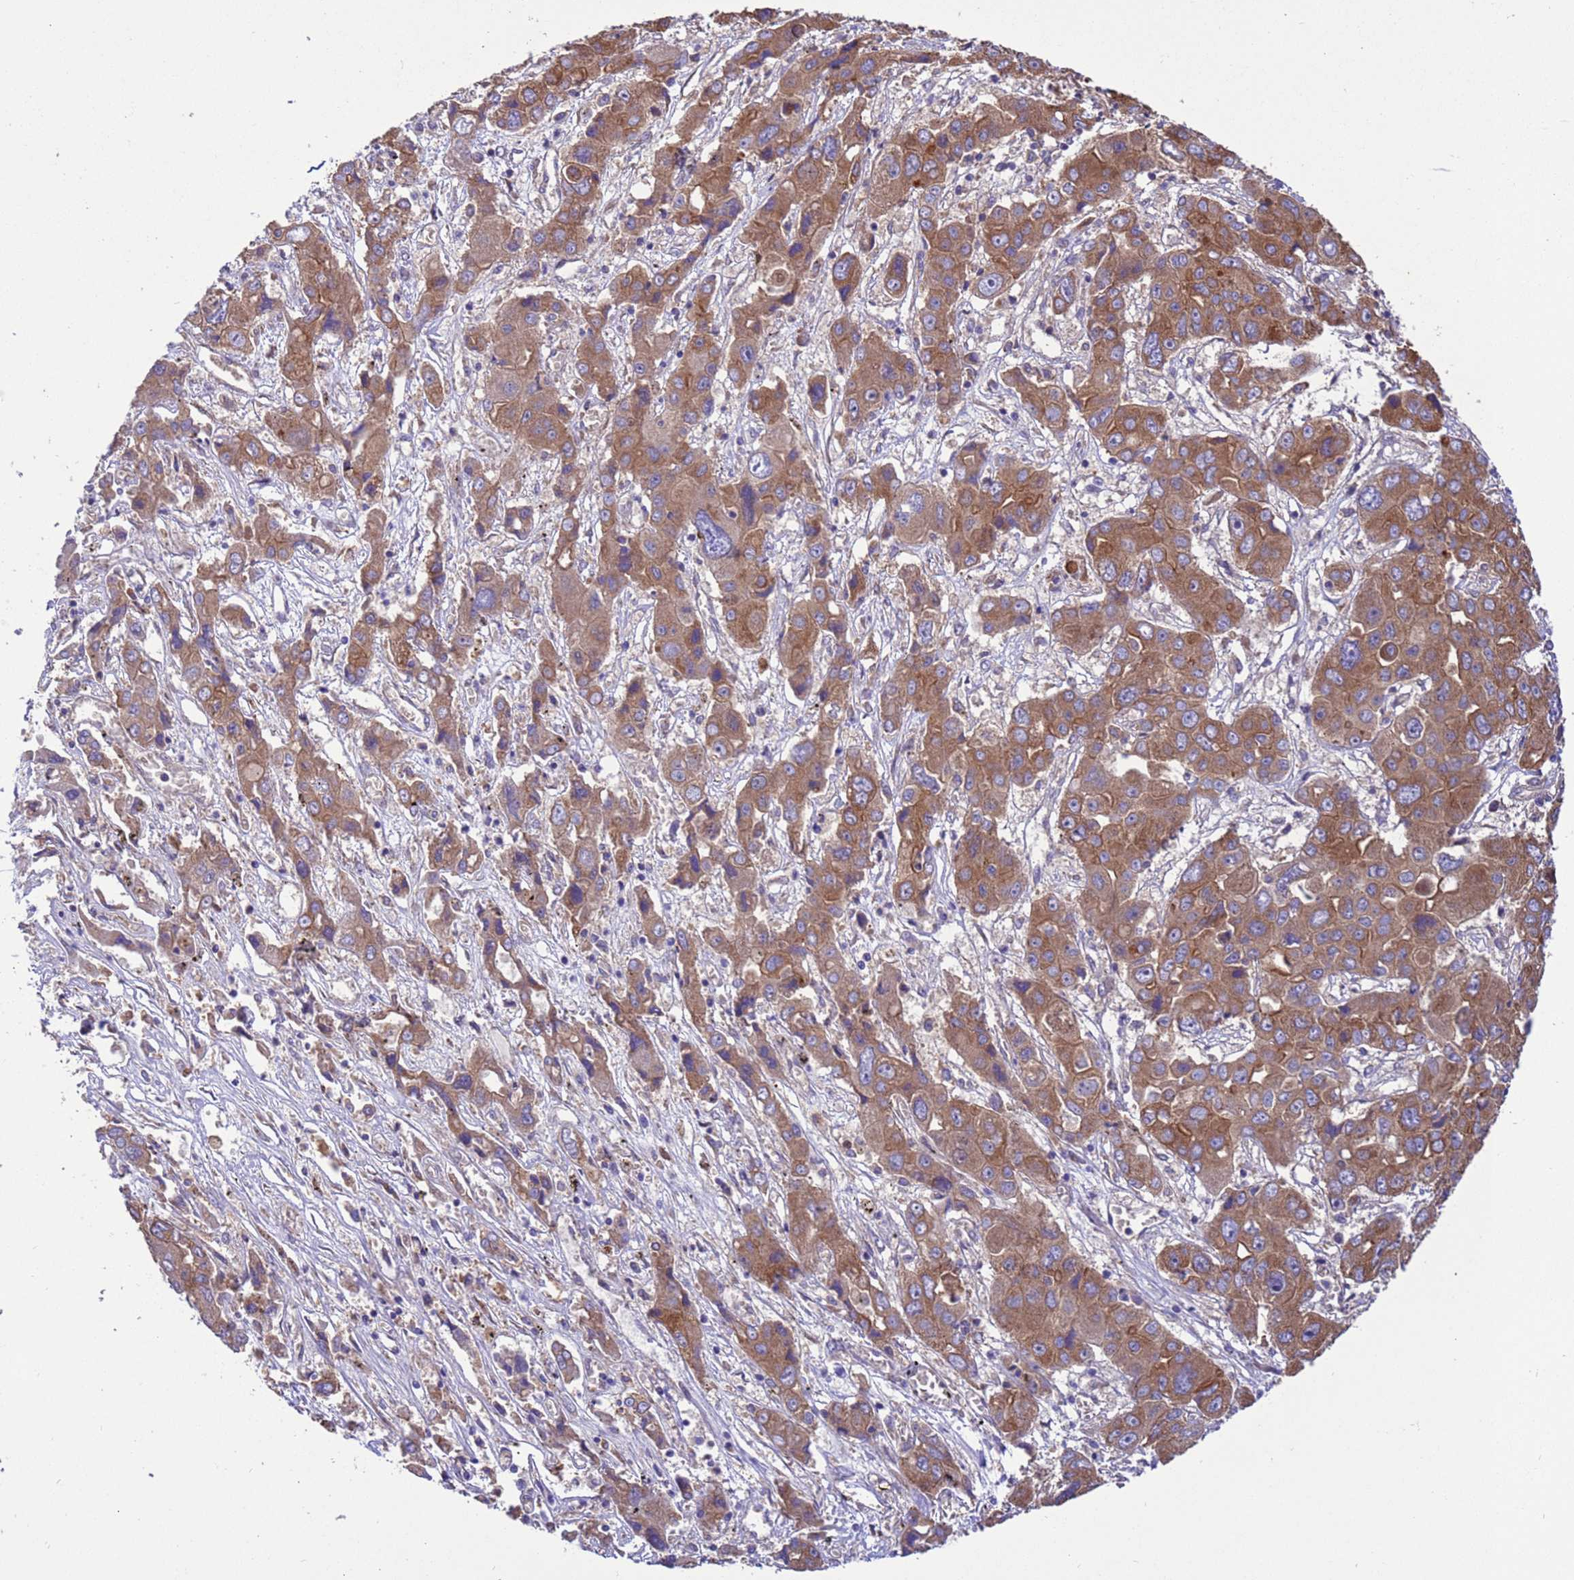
{"staining": {"intensity": "moderate", "quantity": ">75%", "location": "cytoplasmic/membranous"}, "tissue": "liver cancer", "cell_type": "Tumor cells", "image_type": "cancer", "snomed": [{"axis": "morphology", "description": "Cholangiocarcinoma"}, {"axis": "topography", "description": "Liver"}], "caption": "IHC of liver cholangiocarcinoma reveals medium levels of moderate cytoplasmic/membranous staining in approximately >75% of tumor cells. (DAB = brown stain, brightfield microscopy at high magnification).", "gene": "ARHGAP12", "patient": {"sex": "male", "age": 67}}